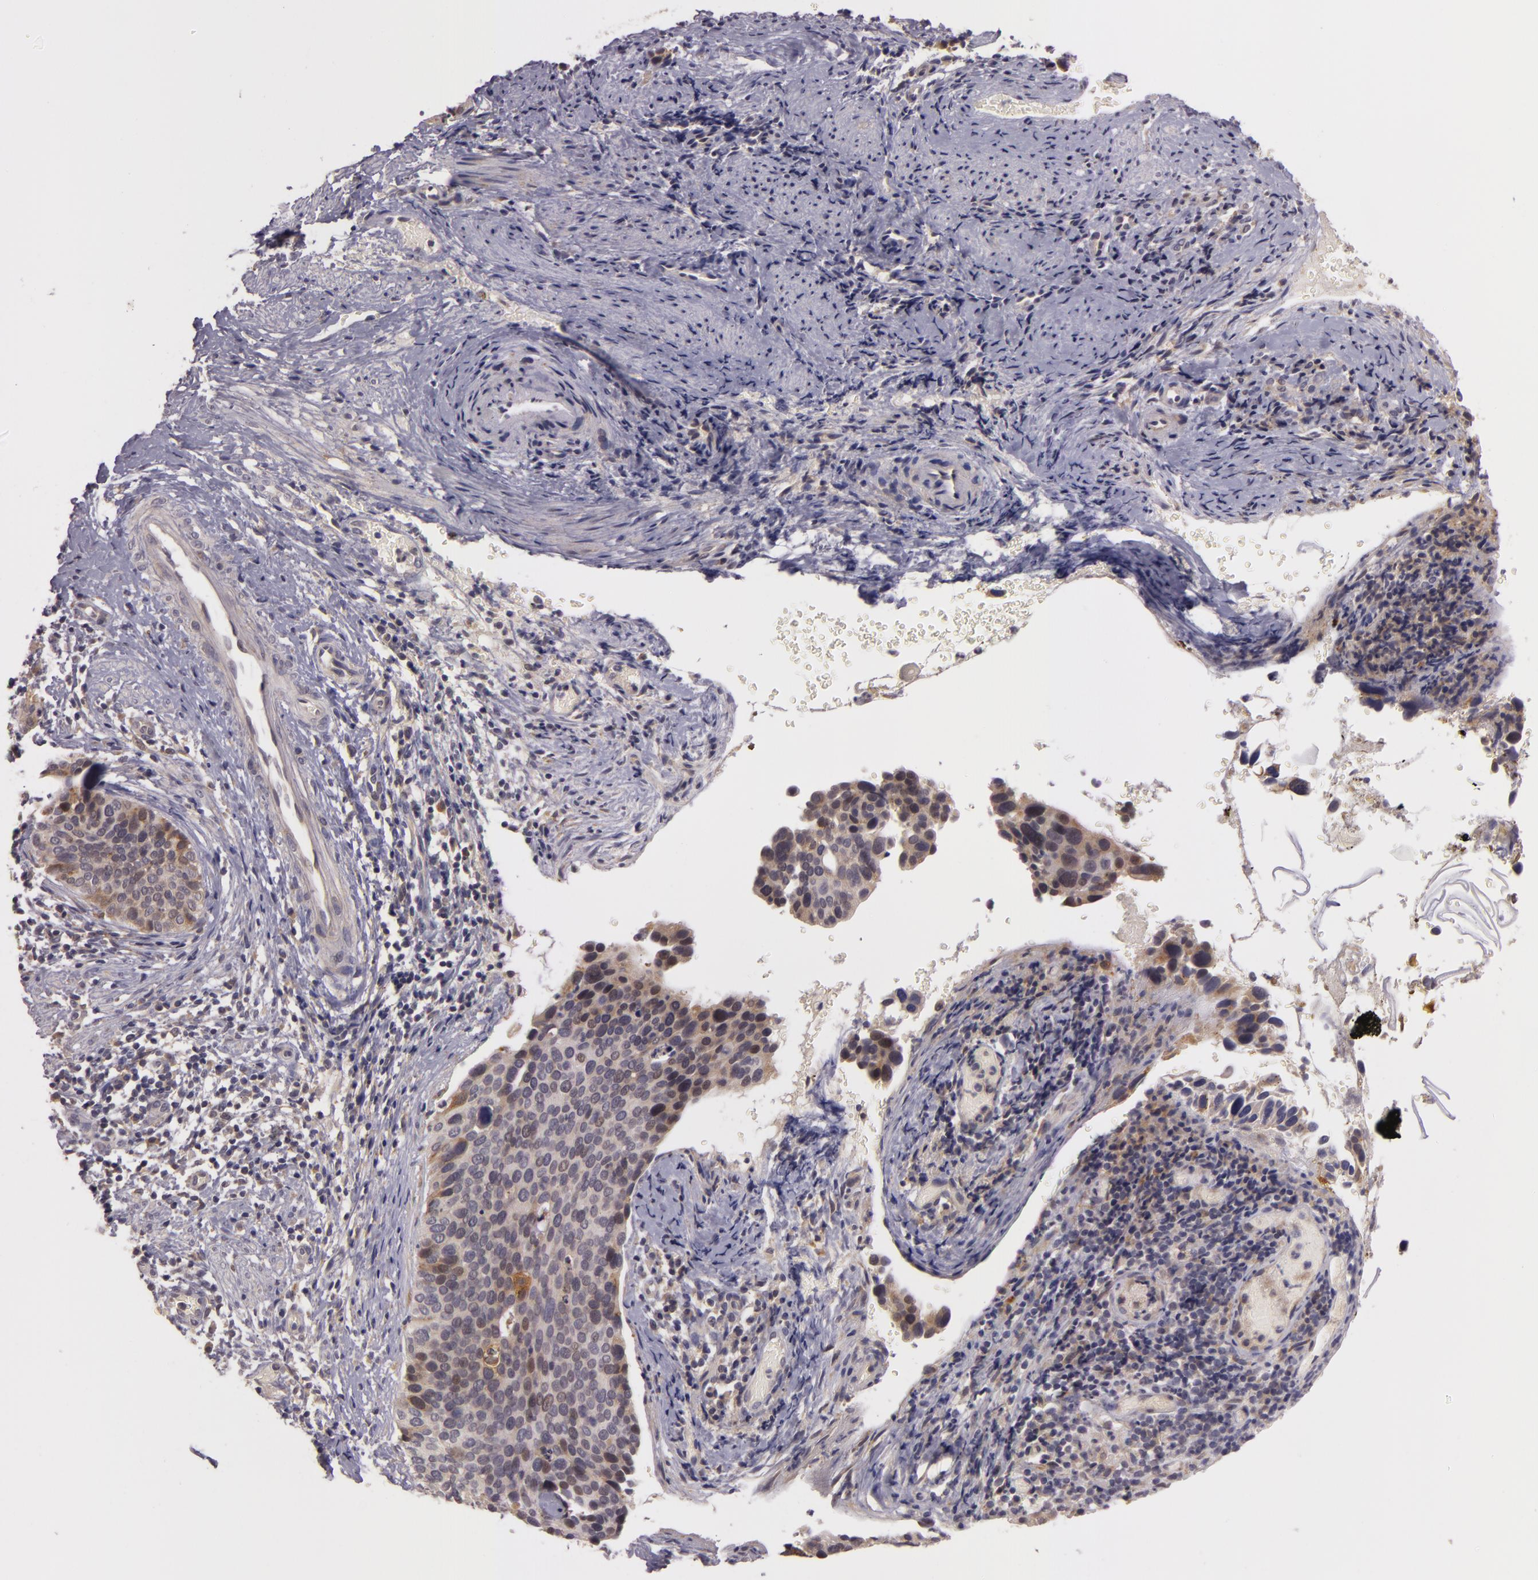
{"staining": {"intensity": "weak", "quantity": ">75%", "location": "cytoplasmic/membranous"}, "tissue": "cervical cancer", "cell_type": "Tumor cells", "image_type": "cancer", "snomed": [{"axis": "morphology", "description": "Squamous cell carcinoma, NOS"}, {"axis": "topography", "description": "Cervix"}], "caption": "The micrograph displays a brown stain indicating the presence of a protein in the cytoplasmic/membranous of tumor cells in cervical cancer.", "gene": "PPP1R3F", "patient": {"sex": "female", "age": 31}}